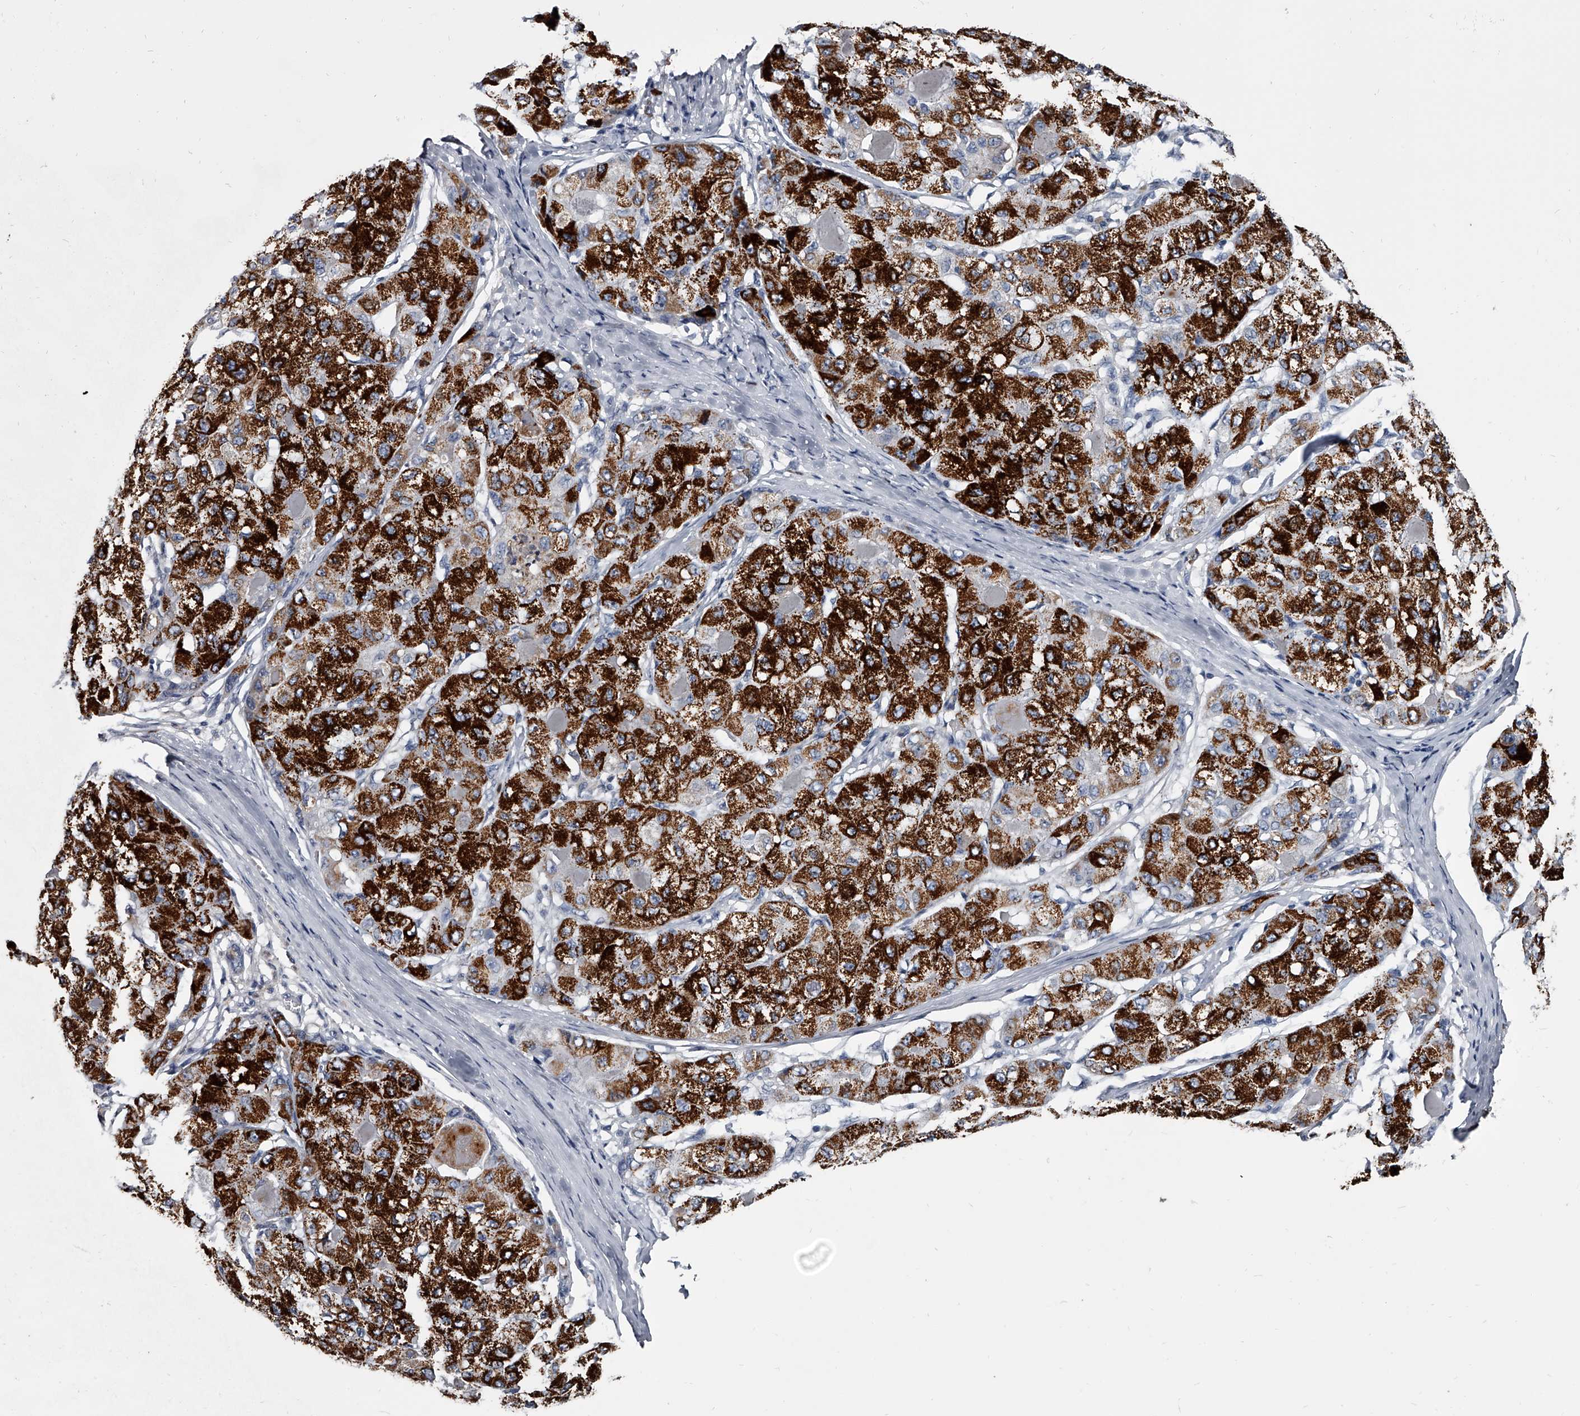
{"staining": {"intensity": "strong", "quantity": ">75%", "location": "cytoplasmic/membranous"}, "tissue": "liver cancer", "cell_type": "Tumor cells", "image_type": "cancer", "snomed": [{"axis": "morphology", "description": "Carcinoma, Hepatocellular, NOS"}, {"axis": "topography", "description": "Liver"}], "caption": "Human liver cancer (hepatocellular carcinoma) stained for a protein (brown) displays strong cytoplasmic/membranous positive positivity in about >75% of tumor cells.", "gene": "GAPVD1", "patient": {"sex": "male", "age": 80}}